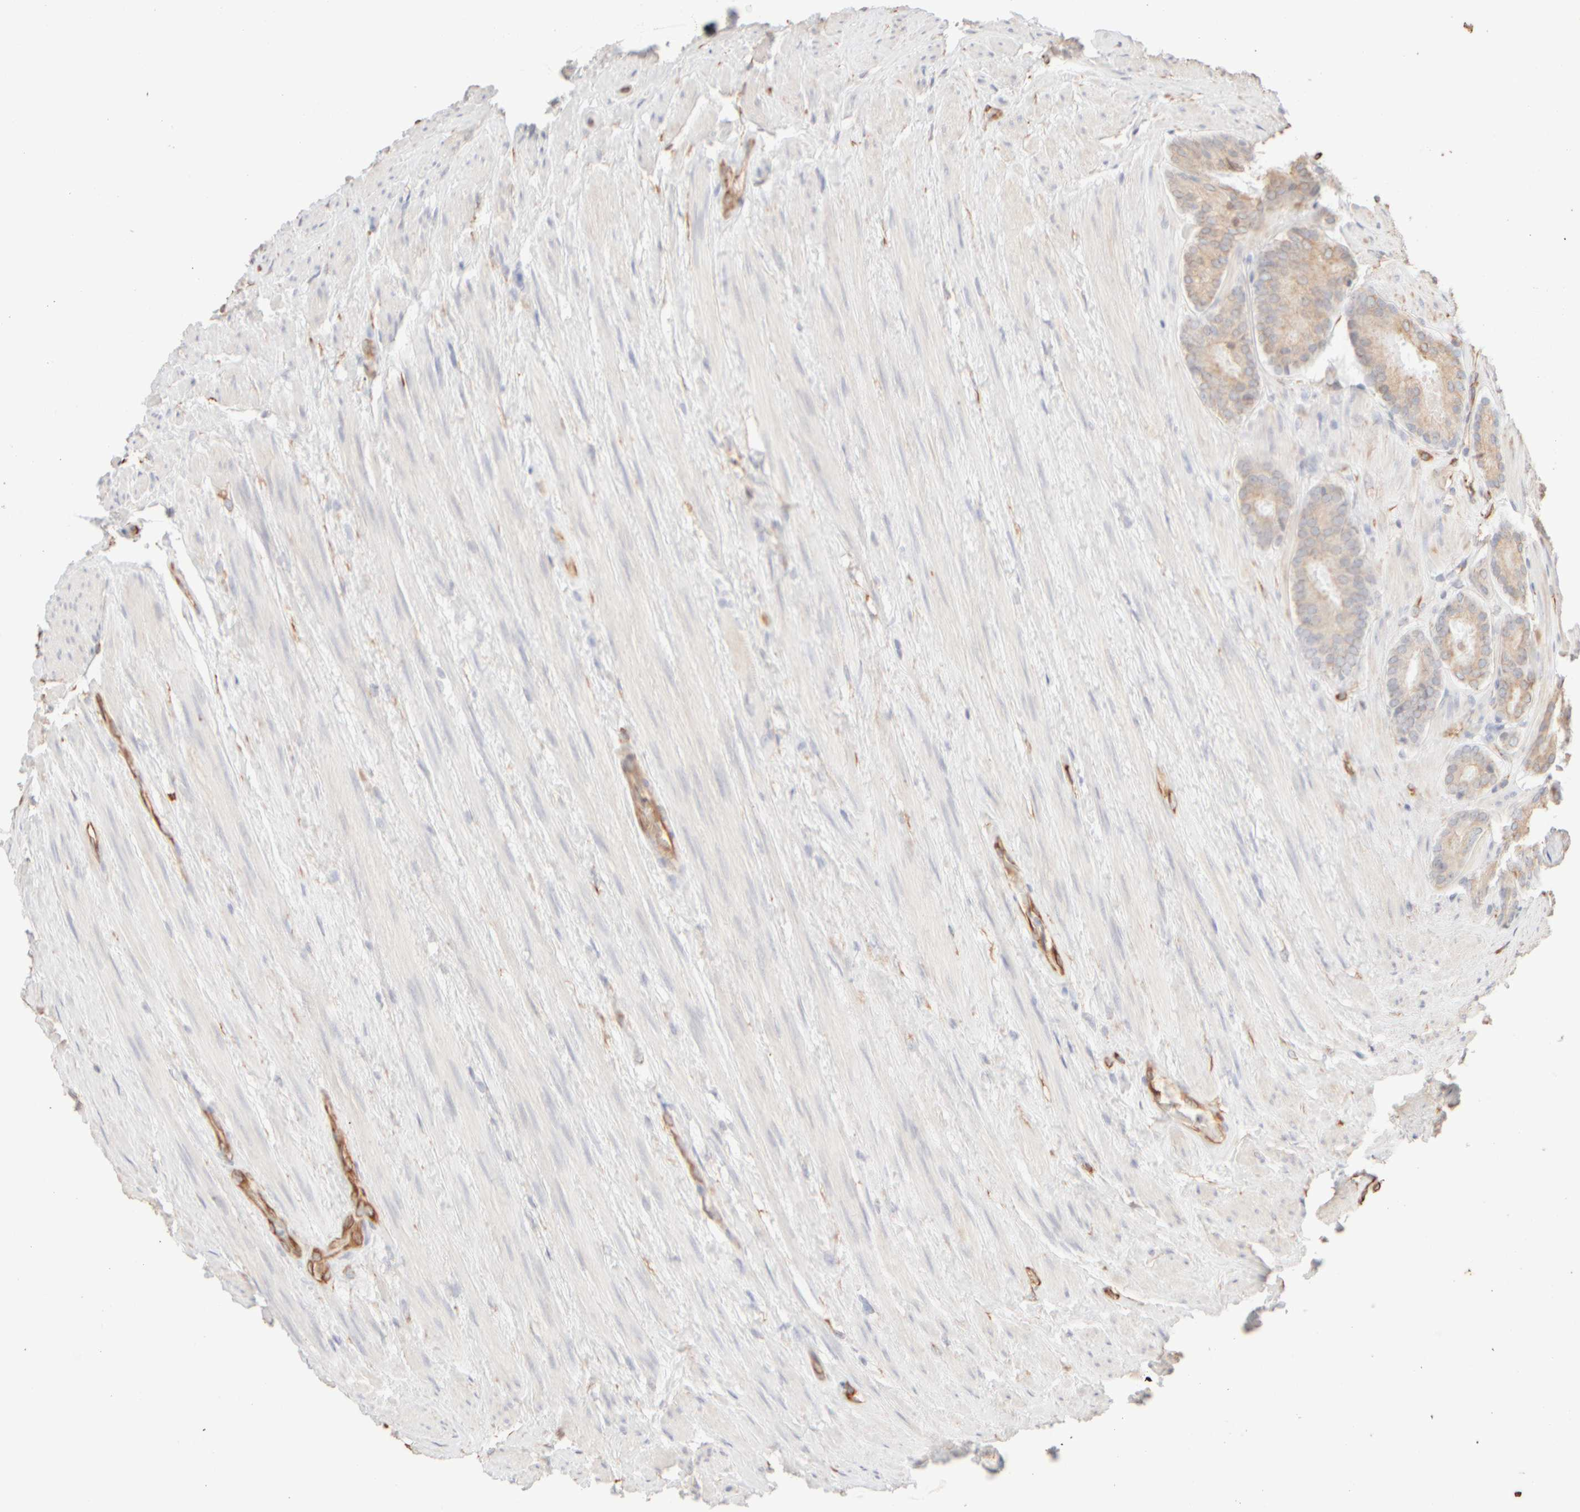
{"staining": {"intensity": "weak", "quantity": "<25%", "location": "cytoplasmic/membranous"}, "tissue": "prostate cancer", "cell_type": "Tumor cells", "image_type": "cancer", "snomed": [{"axis": "morphology", "description": "Adenocarcinoma, Low grade"}, {"axis": "topography", "description": "Prostate"}], "caption": "This is a histopathology image of IHC staining of low-grade adenocarcinoma (prostate), which shows no positivity in tumor cells.", "gene": "KRT15", "patient": {"sex": "male", "age": 69}}